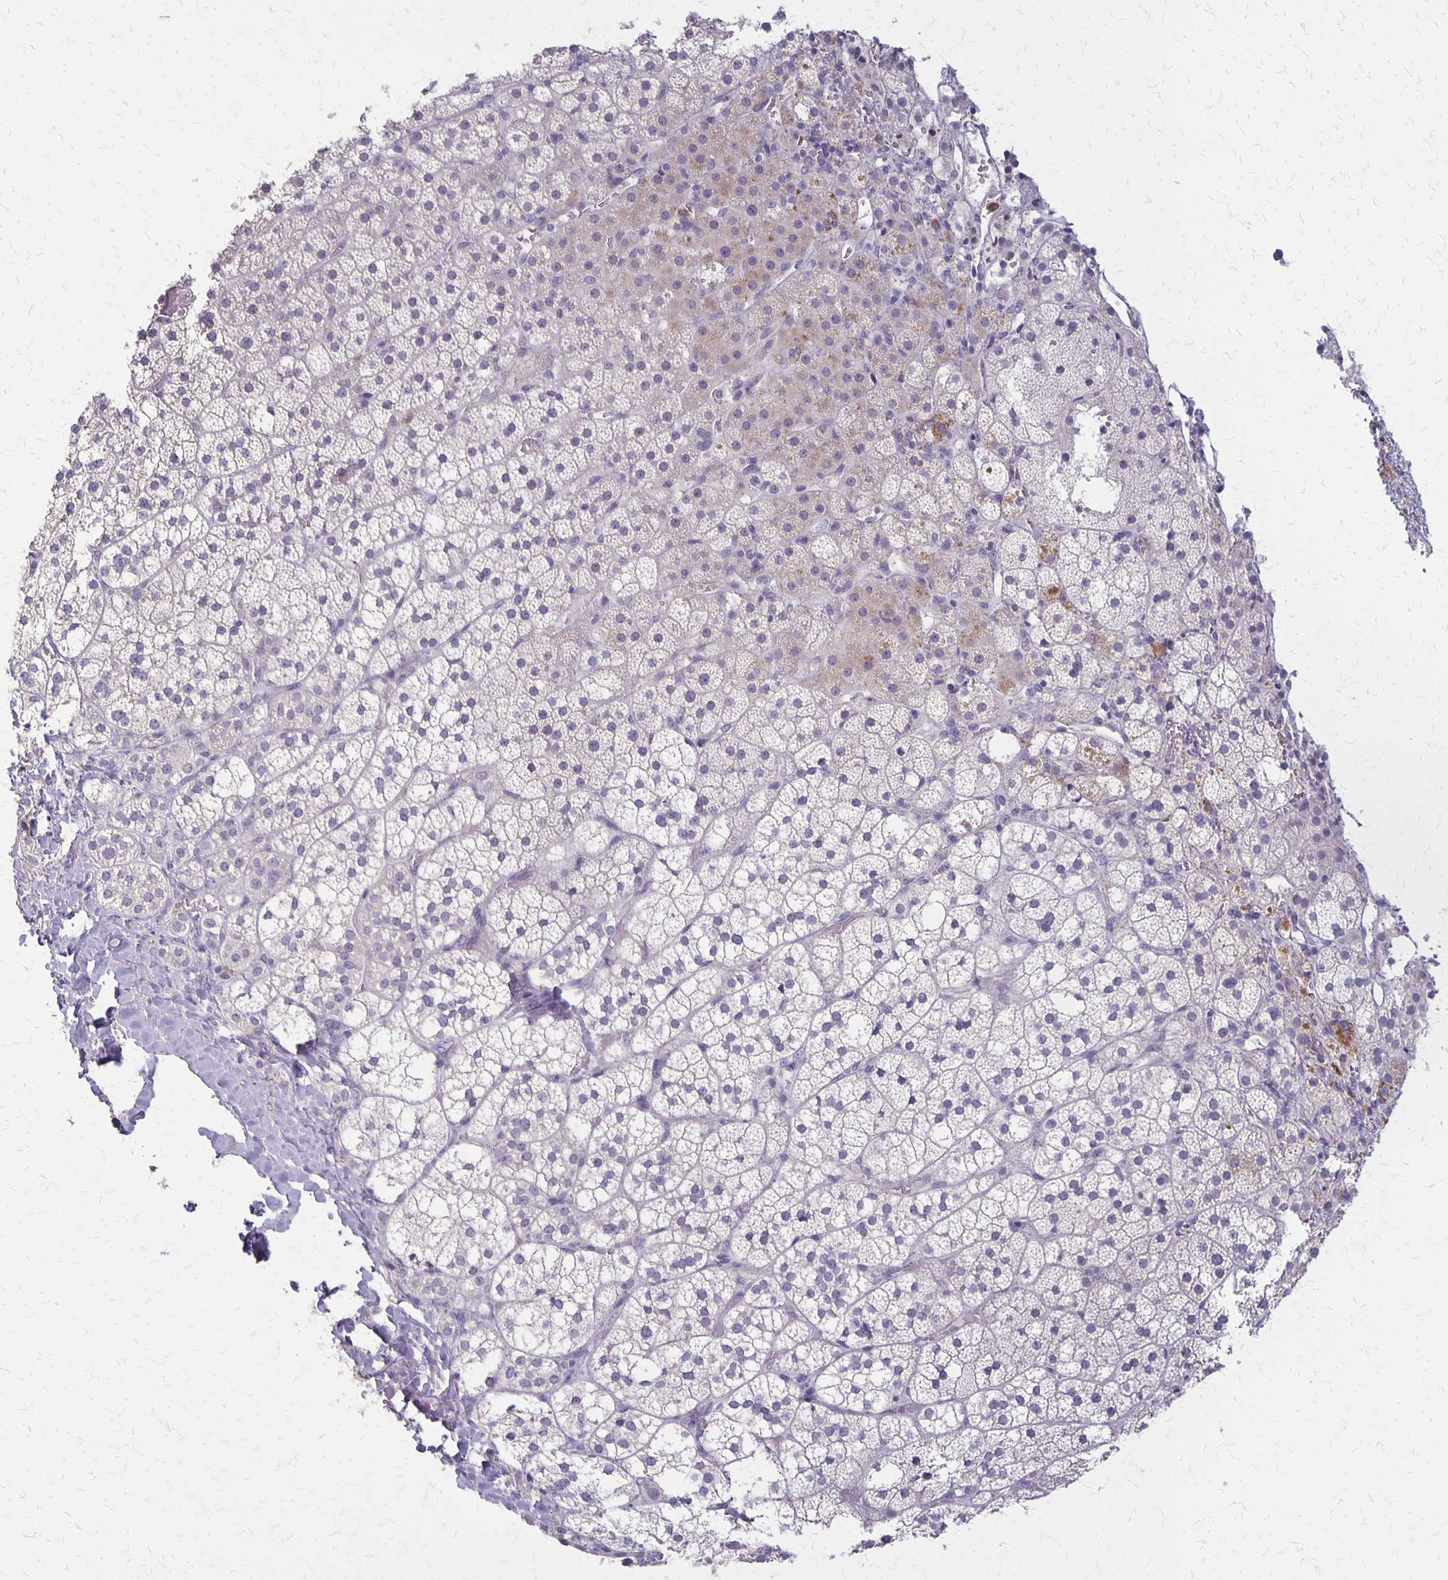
{"staining": {"intensity": "weak", "quantity": "<25%", "location": "cytoplasmic/membranous"}, "tissue": "adrenal gland", "cell_type": "Glandular cells", "image_type": "normal", "snomed": [{"axis": "morphology", "description": "Normal tissue, NOS"}, {"axis": "topography", "description": "Adrenal gland"}], "caption": "DAB immunohistochemical staining of normal adrenal gland demonstrates no significant positivity in glandular cells.", "gene": "SEPTIN5", "patient": {"sex": "male", "age": 53}}